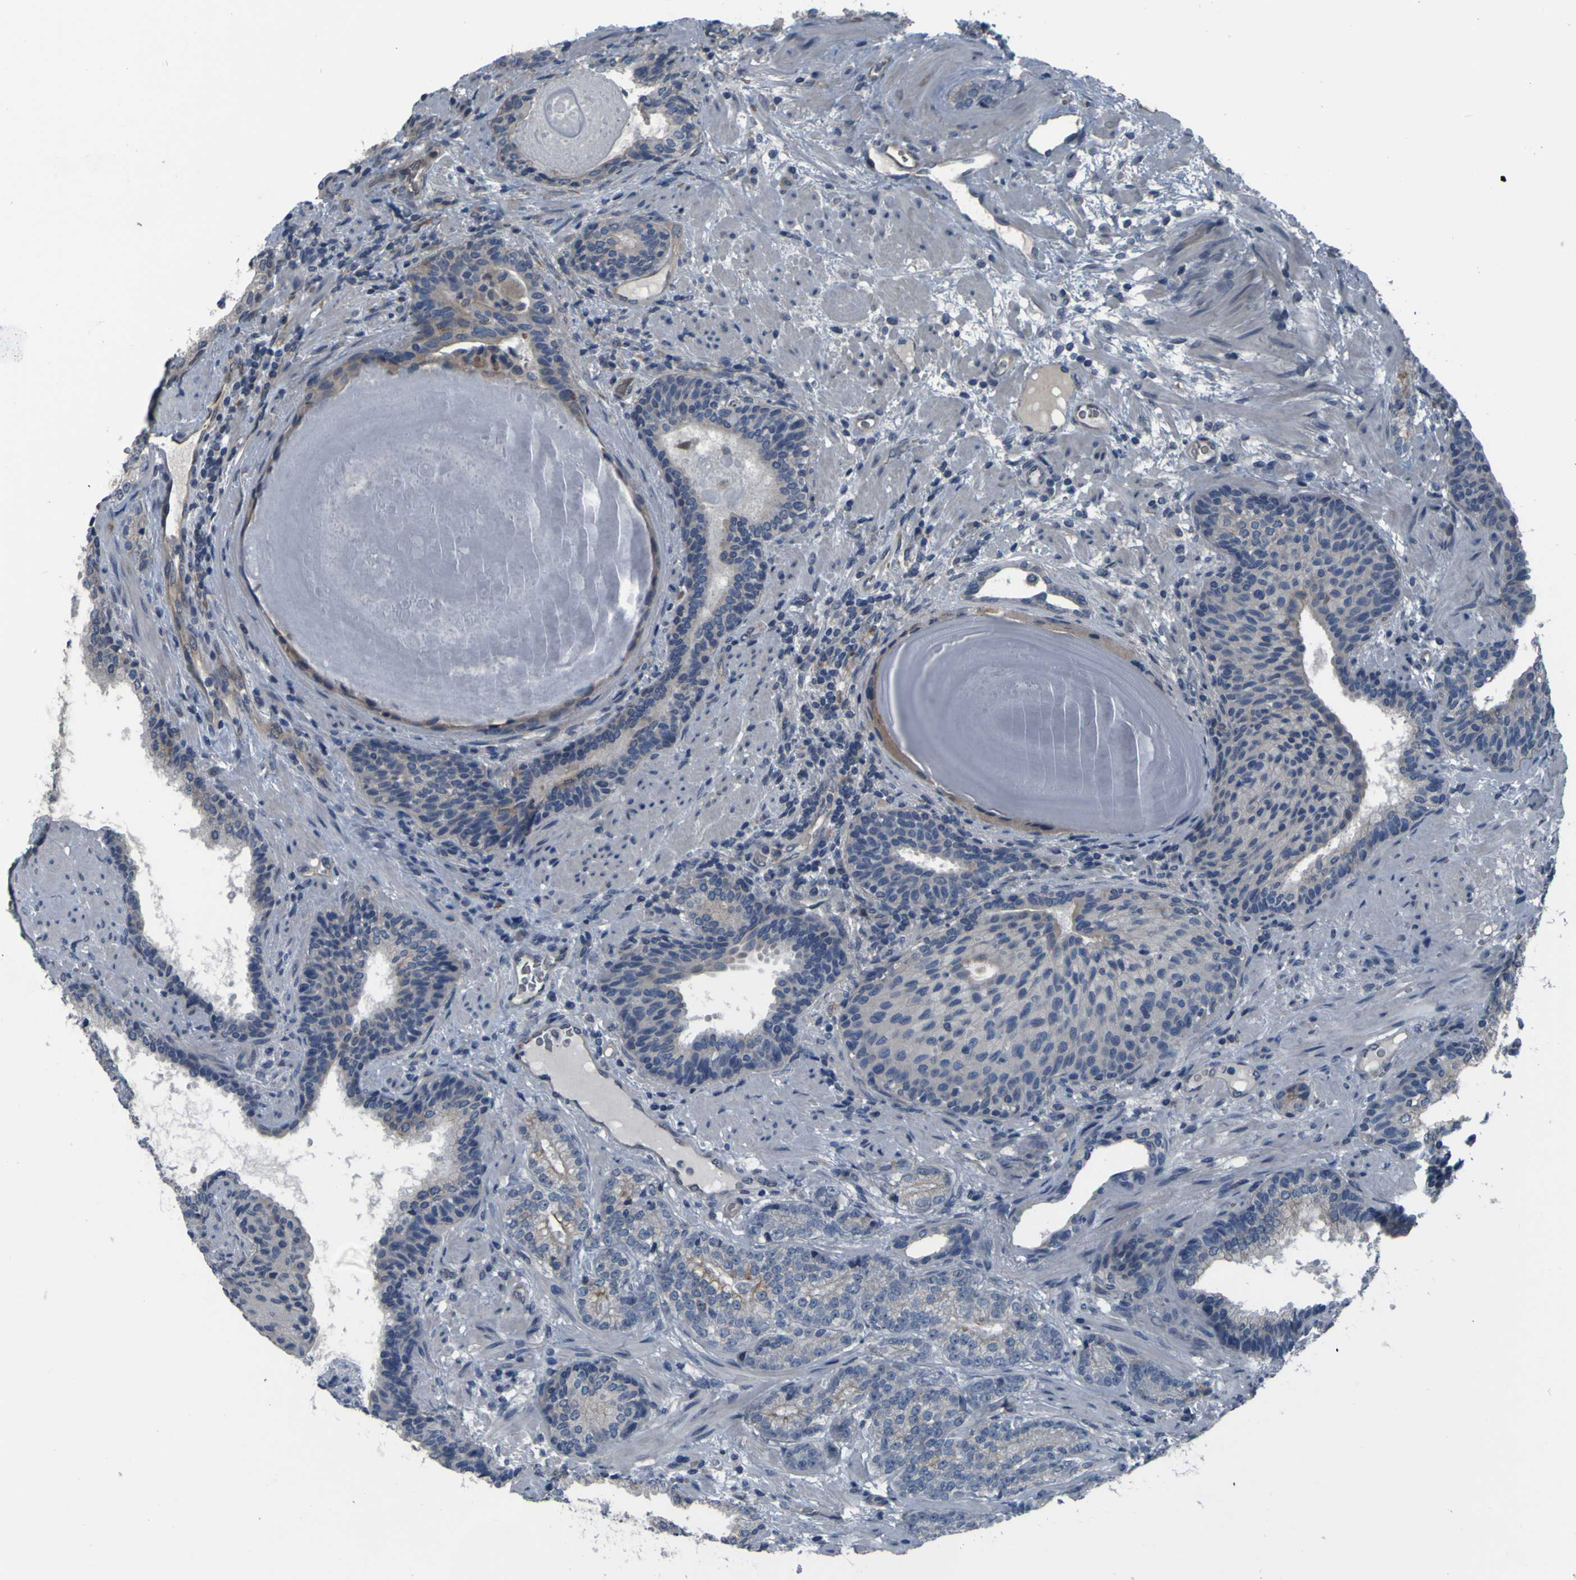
{"staining": {"intensity": "weak", "quantity": "25%-75%", "location": "cytoplasmic/membranous"}, "tissue": "prostate cancer", "cell_type": "Tumor cells", "image_type": "cancer", "snomed": [{"axis": "morphology", "description": "Adenocarcinoma, High grade"}, {"axis": "topography", "description": "Prostate"}], "caption": "Immunohistochemical staining of prostate high-grade adenocarcinoma displays low levels of weak cytoplasmic/membranous staining in about 25%-75% of tumor cells.", "gene": "GRAMD1A", "patient": {"sex": "male", "age": 61}}